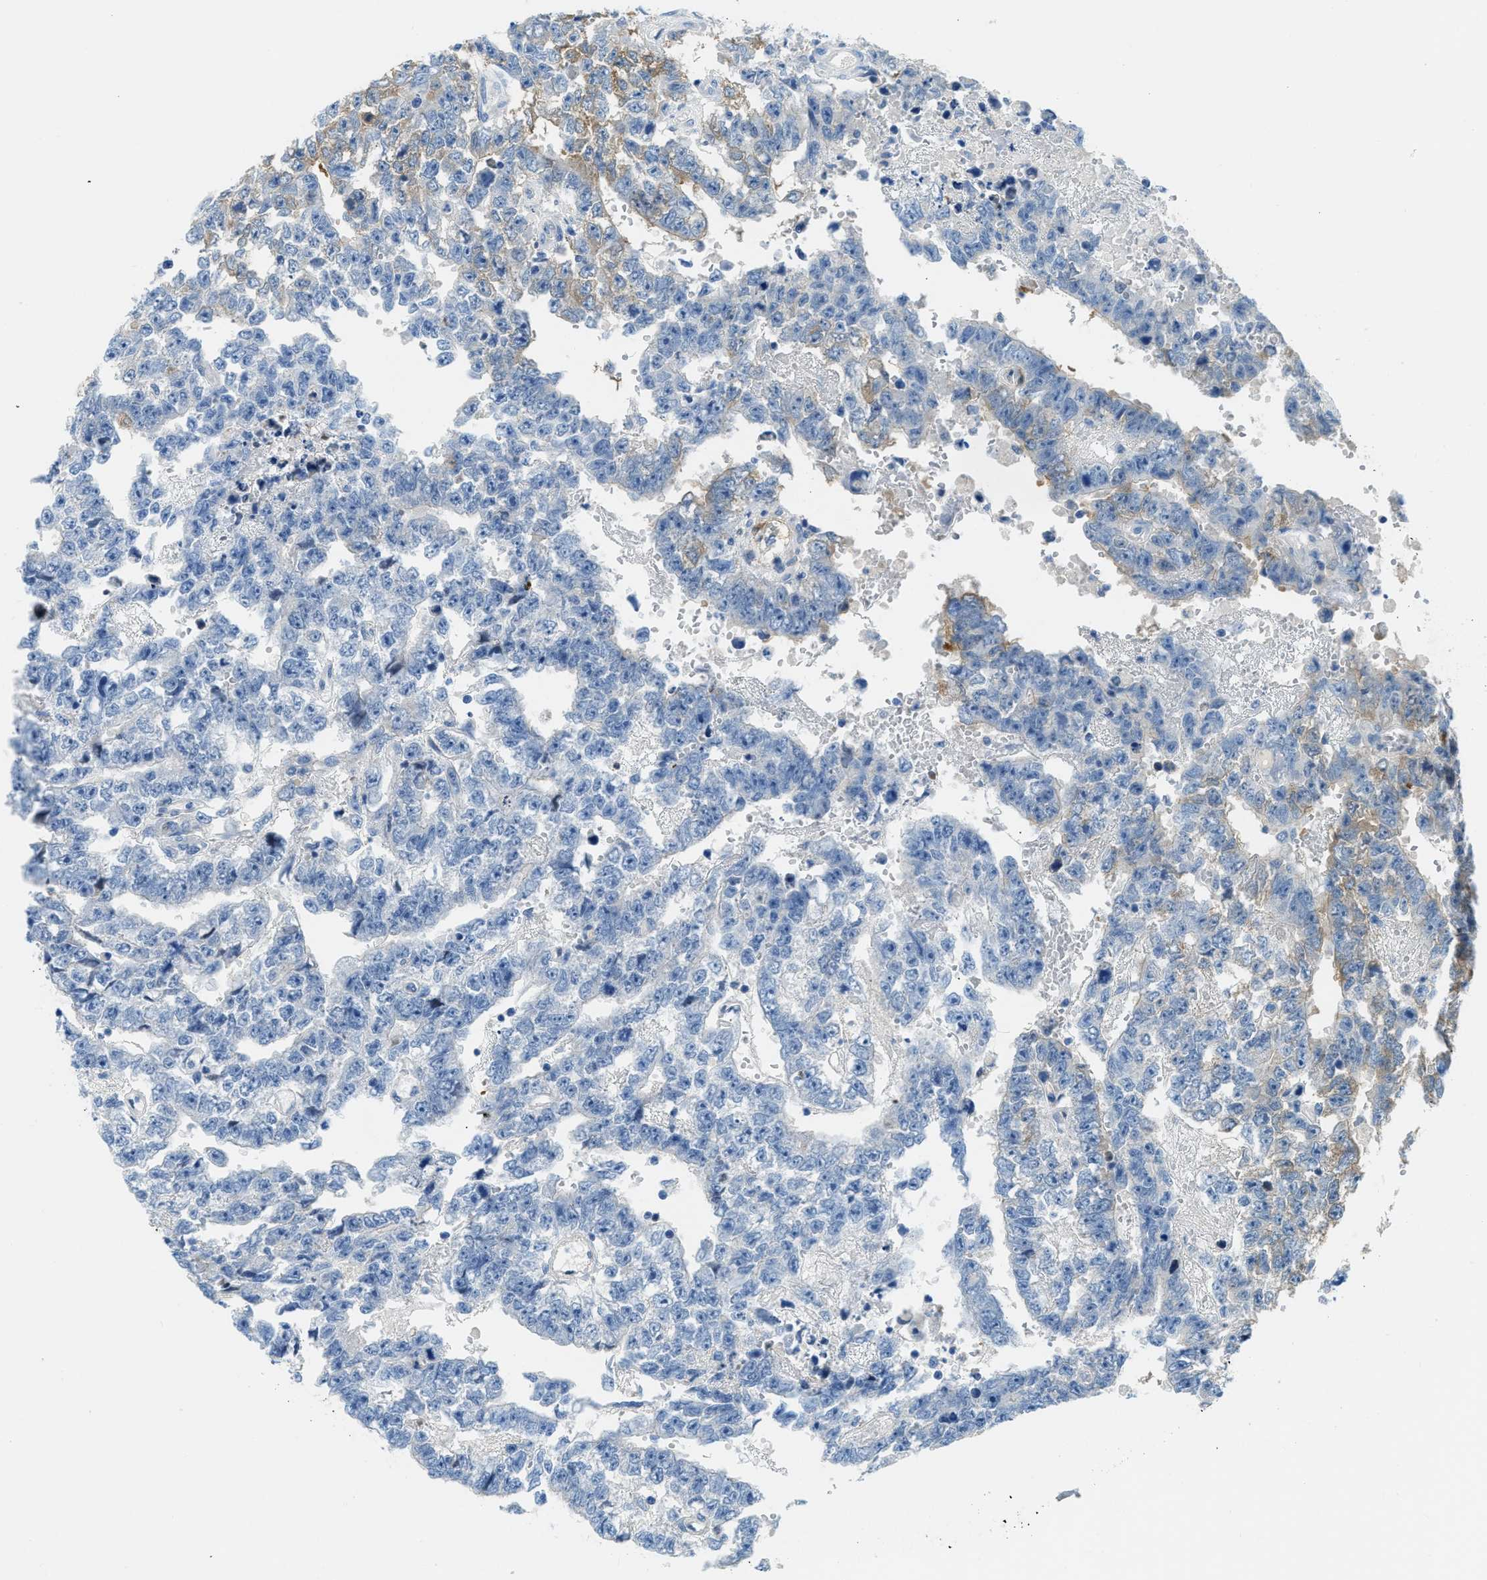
{"staining": {"intensity": "negative", "quantity": "none", "location": "none"}, "tissue": "testis cancer", "cell_type": "Tumor cells", "image_type": "cancer", "snomed": [{"axis": "morphology", "description": "Carcinoma, Embryonal, NOS"}, {"axis": "topography", "description": "Testis"}], "caption": "The IHC histopathology image has no significant expression in tumor cells of embryonal carcinoma (testis) tissue.", "gene": "PFKP", "patient": {"sex": "male", "age": 25}}